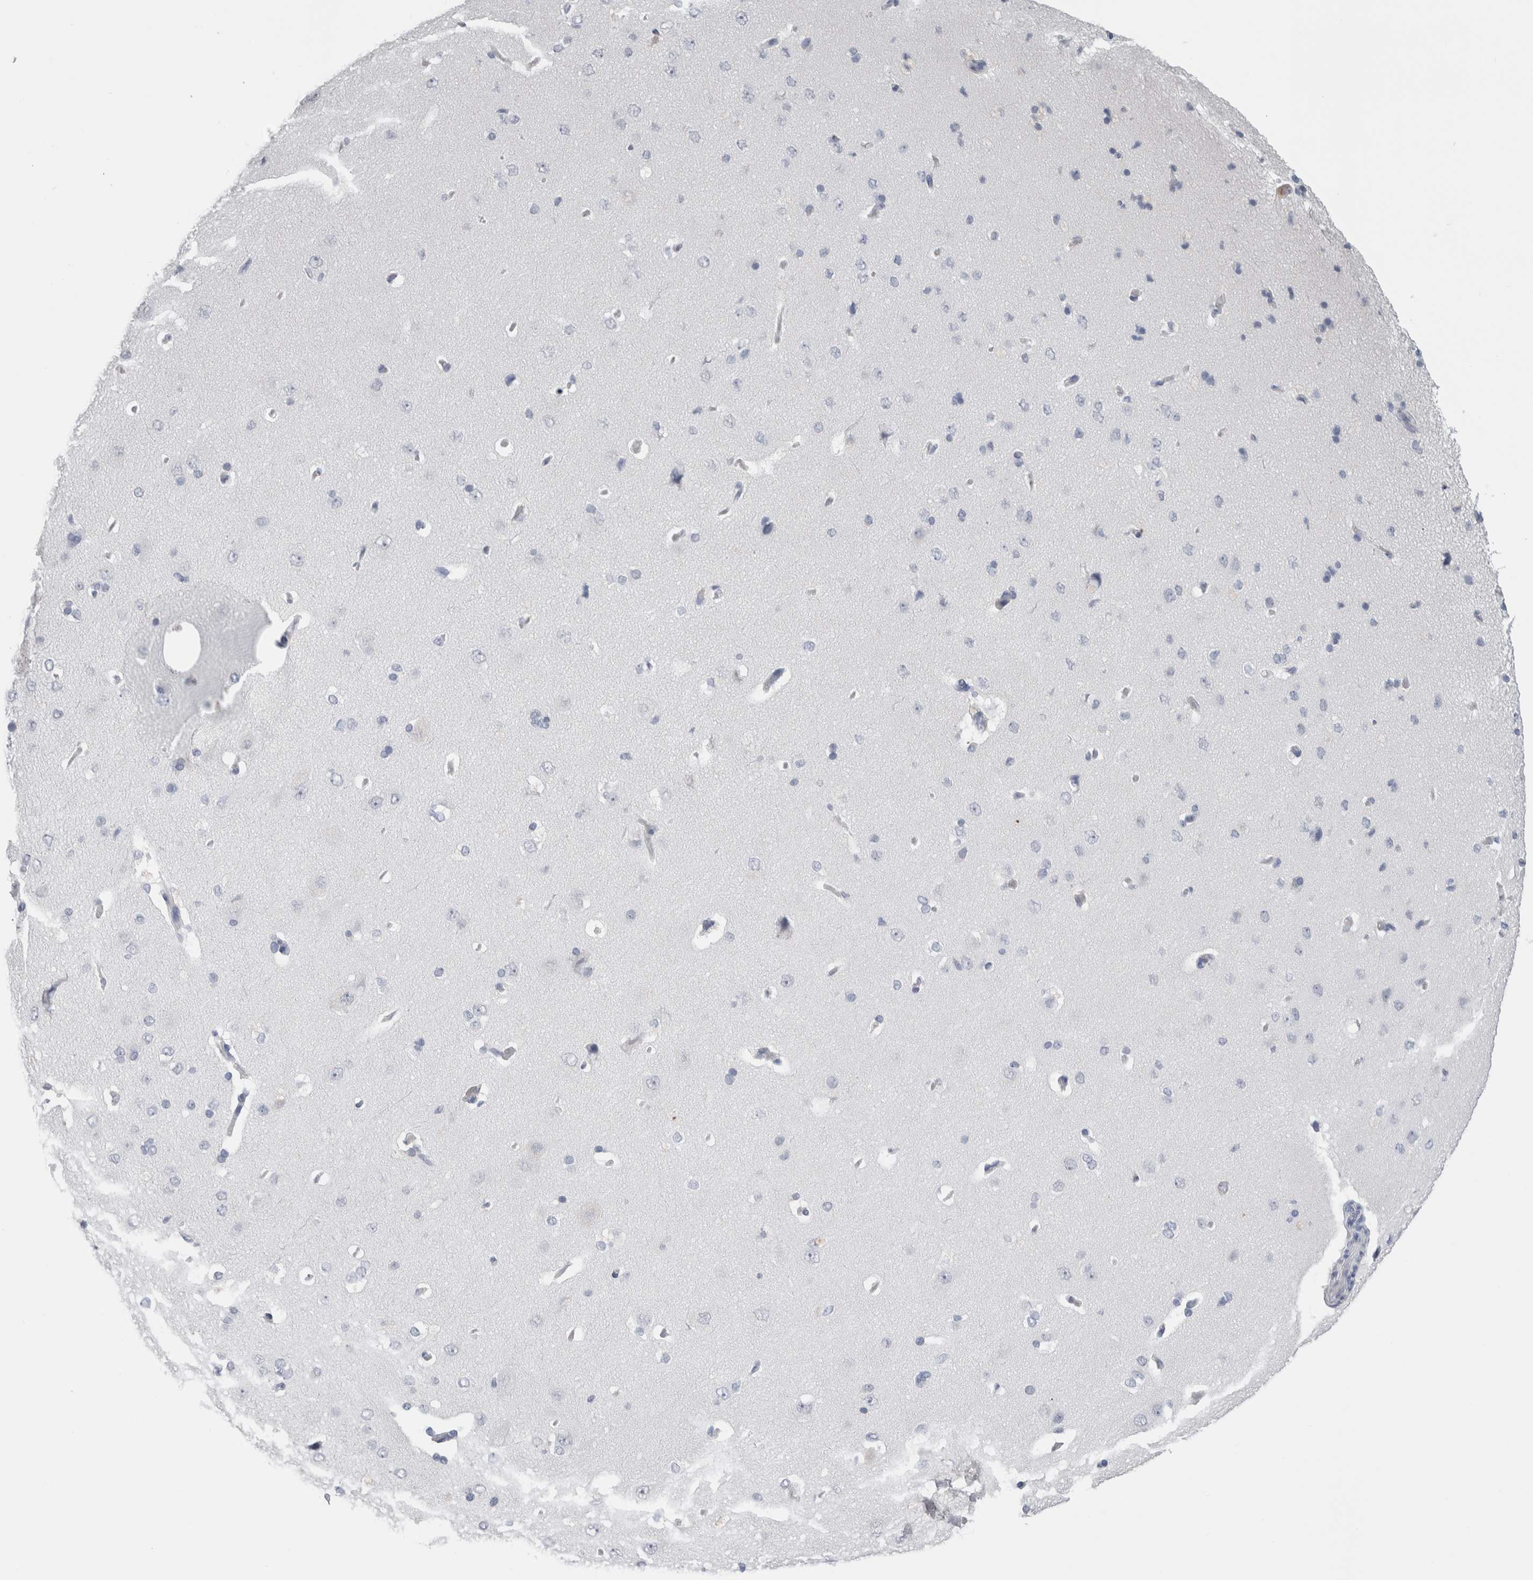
{"staining": {"intensity": "negative", "quantity": "none", "location": "none"}, "tissue": "cerebral cortex", "cell_type": "Endothelial cells", "image_type": "normal", "snomed": [{"axis": "morphology", "description": "Normal tissue, NOS"}, {"axis": "topography", "description": "Cerebral cortex"}], "caption": "Image shows no significant protein expression in endothelial cells of normal cerebral cortex. (IHC, brightfield microscopy, high magnification).", "gene": "FABP4", "patient": {"sex": "male", "age": 62}}